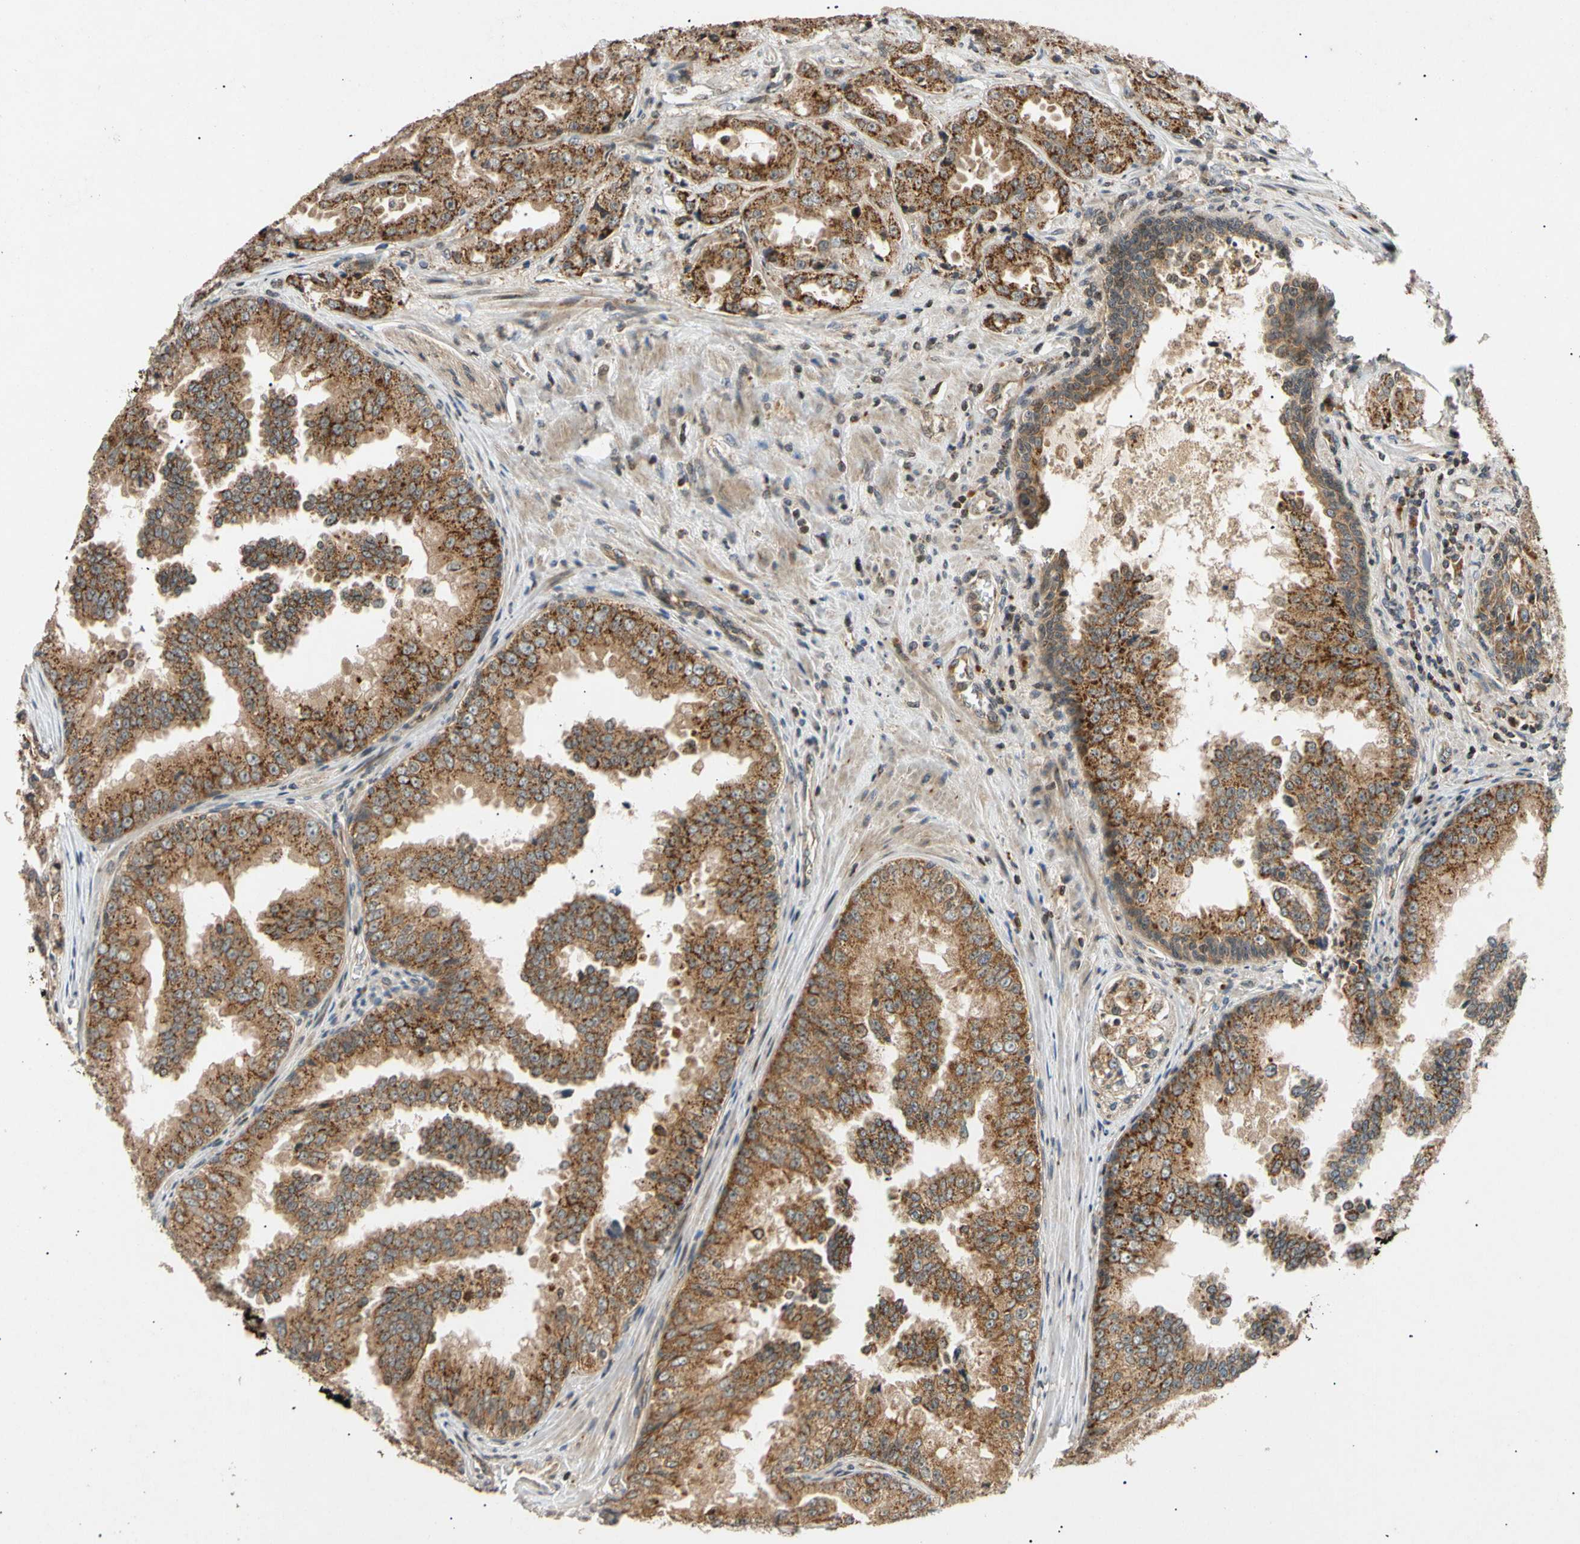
{"staining": {"intensity": "strong", "quantity": ">75%", "location": "cytoplasmic/membranous"}, "tissue": "prostate cancer", "cell_type": "Tumor cells", "image_type": "cancer", "snomed": [{"axis": "morphology", "description": "Adenocarcinoma, High grade"}, {"axis": "topography", "description": "Prostate"}], "caption": "Immunohistochemical staining of prostate cancer (adenocarcinoma (high-grade)) reveals high levels of strong cytoplasmic/membranous protein expression in about >75% of tumor cells. (IHC, brightfield microscopy, high magnification).", "gene": "MRPS22", "patient": {"sex": "male", "age": 73}}